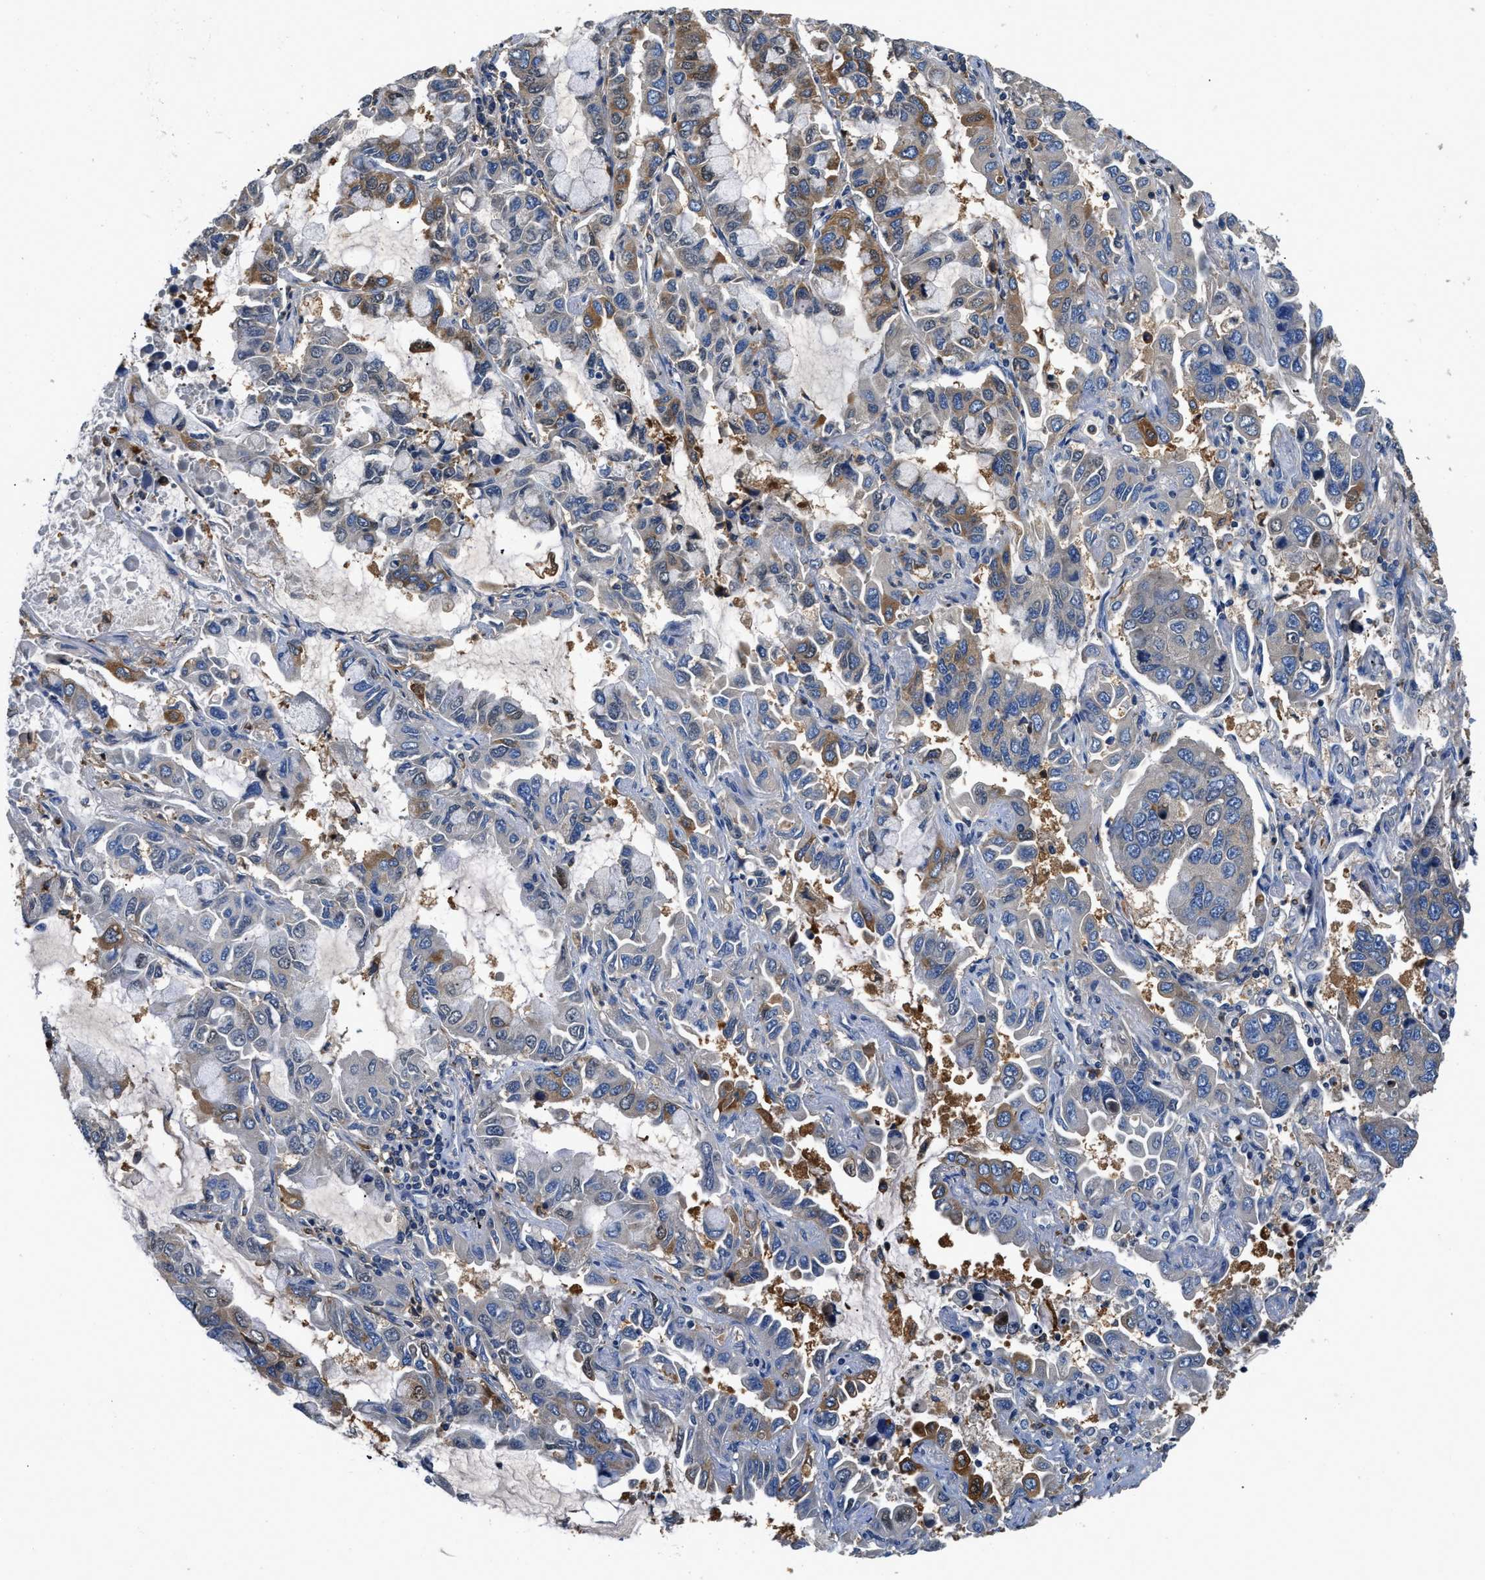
{"staining": {"intensity": "moderate", "quantity": "<25%", "location": "cytoplasmic/membranous"}, "tissue": "lung cancer", "cell_type": "Tumor cells", "image_type": "cancer", "snomed": [{"axis": "morphology", "description": "Adenocarcinoma, NOS"}, {"axis": "topography", "description": "Lung"}], "caption": "This image reveals immunohistochemistry staining of human adenocarcinoma (lung), with low moderate cytoplasmic/membranous staining in about <25% of tumor cells.", "gene": "PKM", "patient": {"sex": "male", "age": 64}}